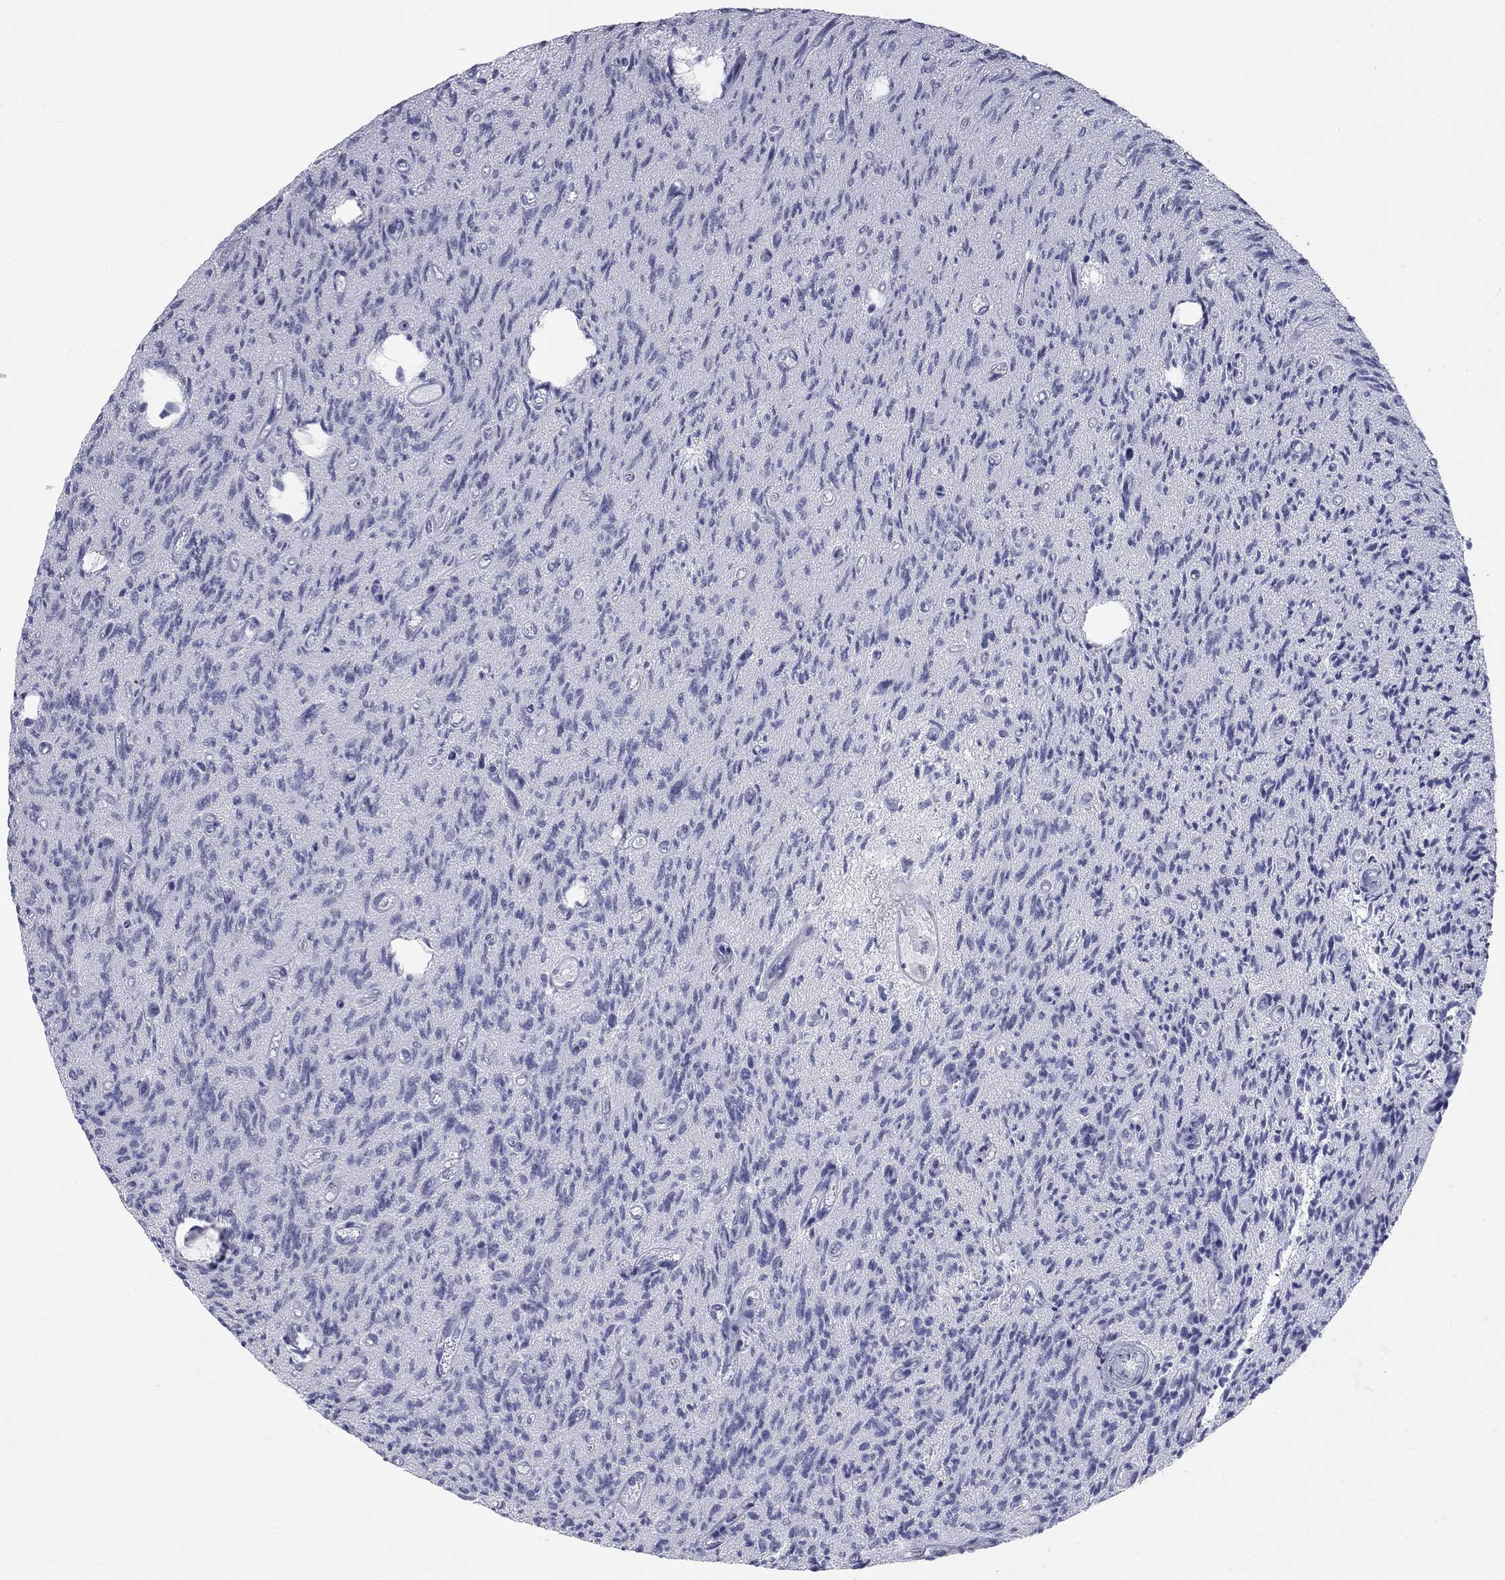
{"staining": {"intensity": "negative", "quantity": "none", "location": "none"}, "tissue": "glioma", "cell_type": "Tumor cells", "image_type": "cancer", "snomed": [{"axis": "morphology", "description": "Glioma, malignant, High grade"}, {"axis": "topography", "description": "Brain"}], "caption": "Human glioma stained for a protein using immunohistochemistry (IHC) exhibits no staining in tumor cells.", "gene": "SULT2B1", "patient": {"sex": "male", "age": 64}}